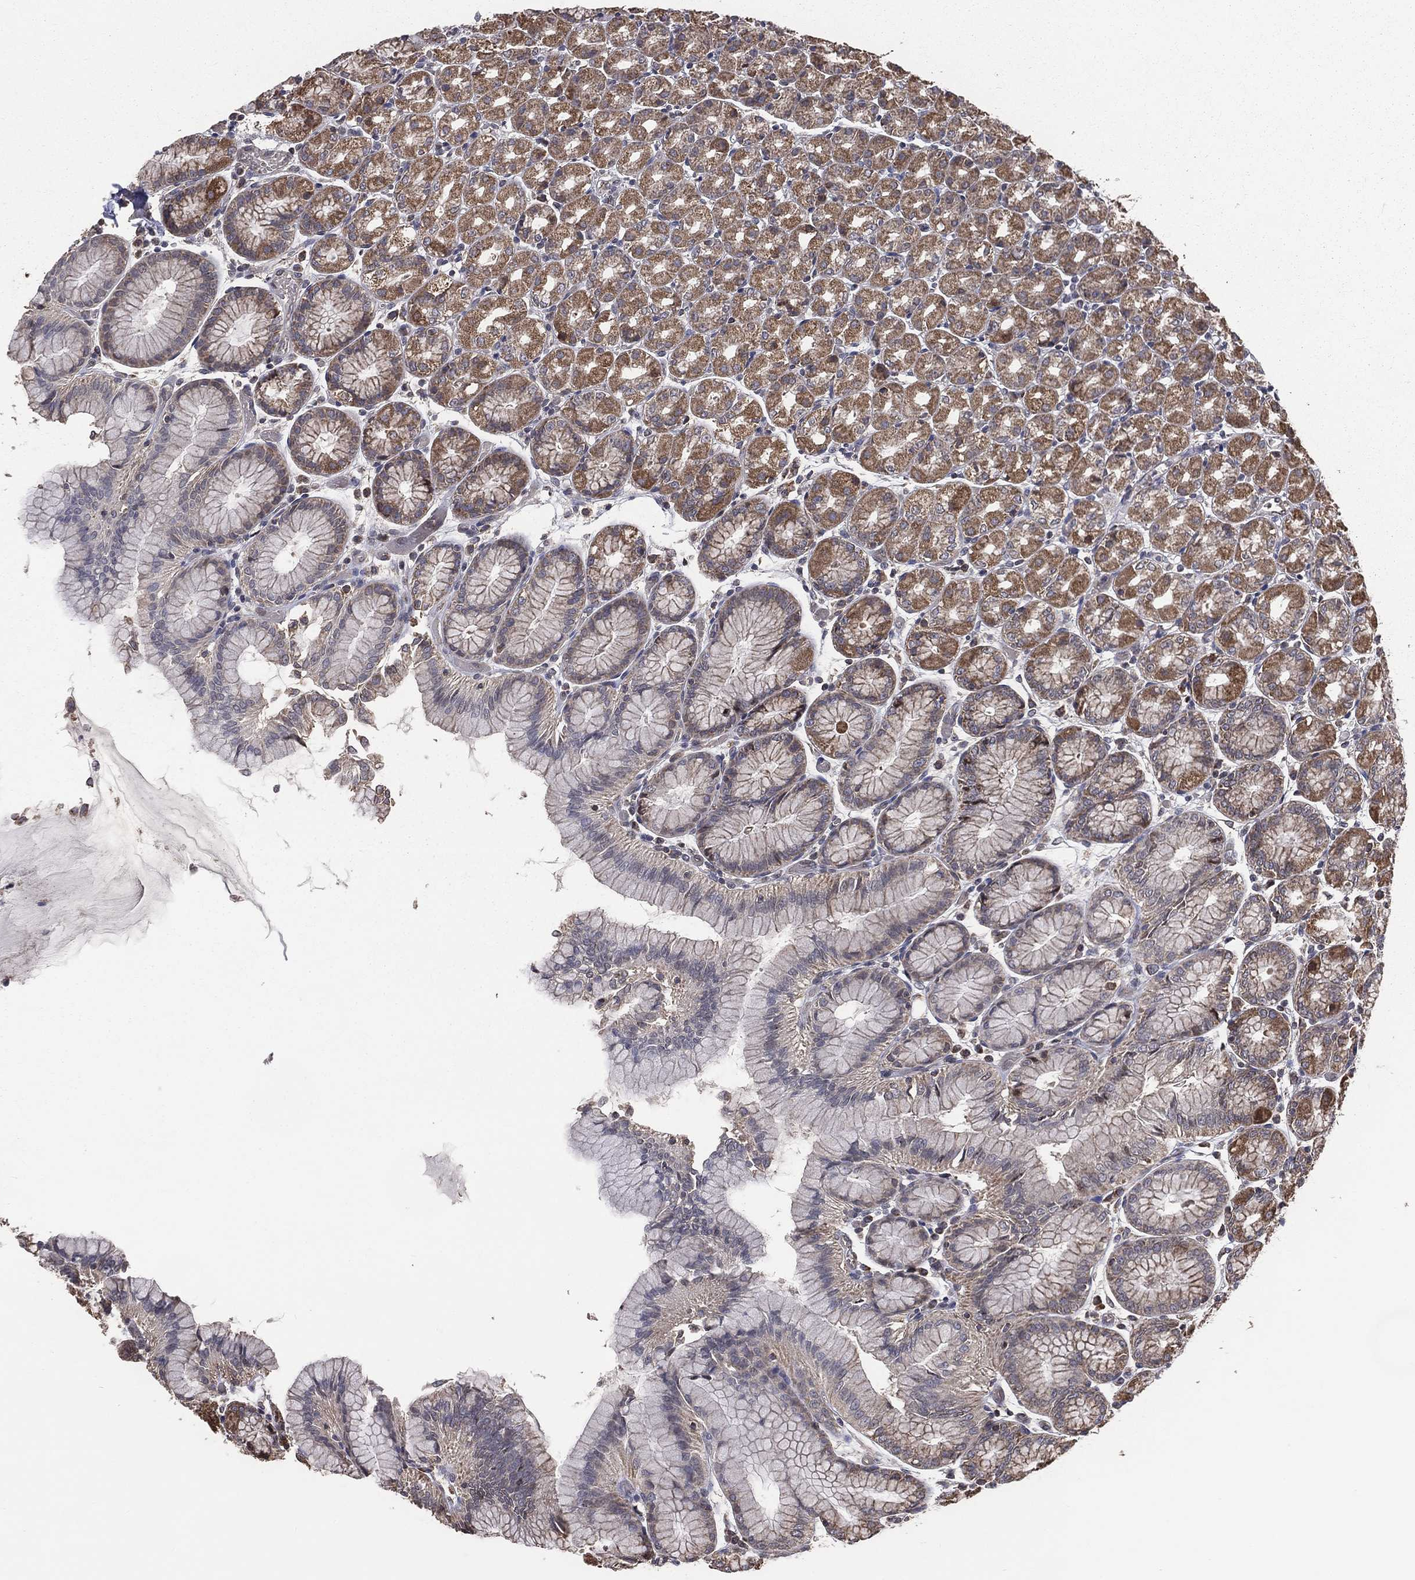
{"staining": {"intensity": "moderate", "quantity": "25%-75%", "location": "cytoplasmic/membranous"}, "tissue": "stomach", "cell_type": "Glandular cells", "image_type": "normal", "snomed": [{"axis": "morphology", "description": "Normal tissue, NOS"}, {"axis": "morphology", "description": "Adenocarcinoma, NOS"}, {"axis": "topography", "description": "Stomach"}], "caption": "A photomicrograph of stomach stained for a protein demonstrates moderate cytoplasmic/membranous brown staining in glandular cells.", "gene": "MRPL46", "patient": {"sex": "female", "age": 81}}